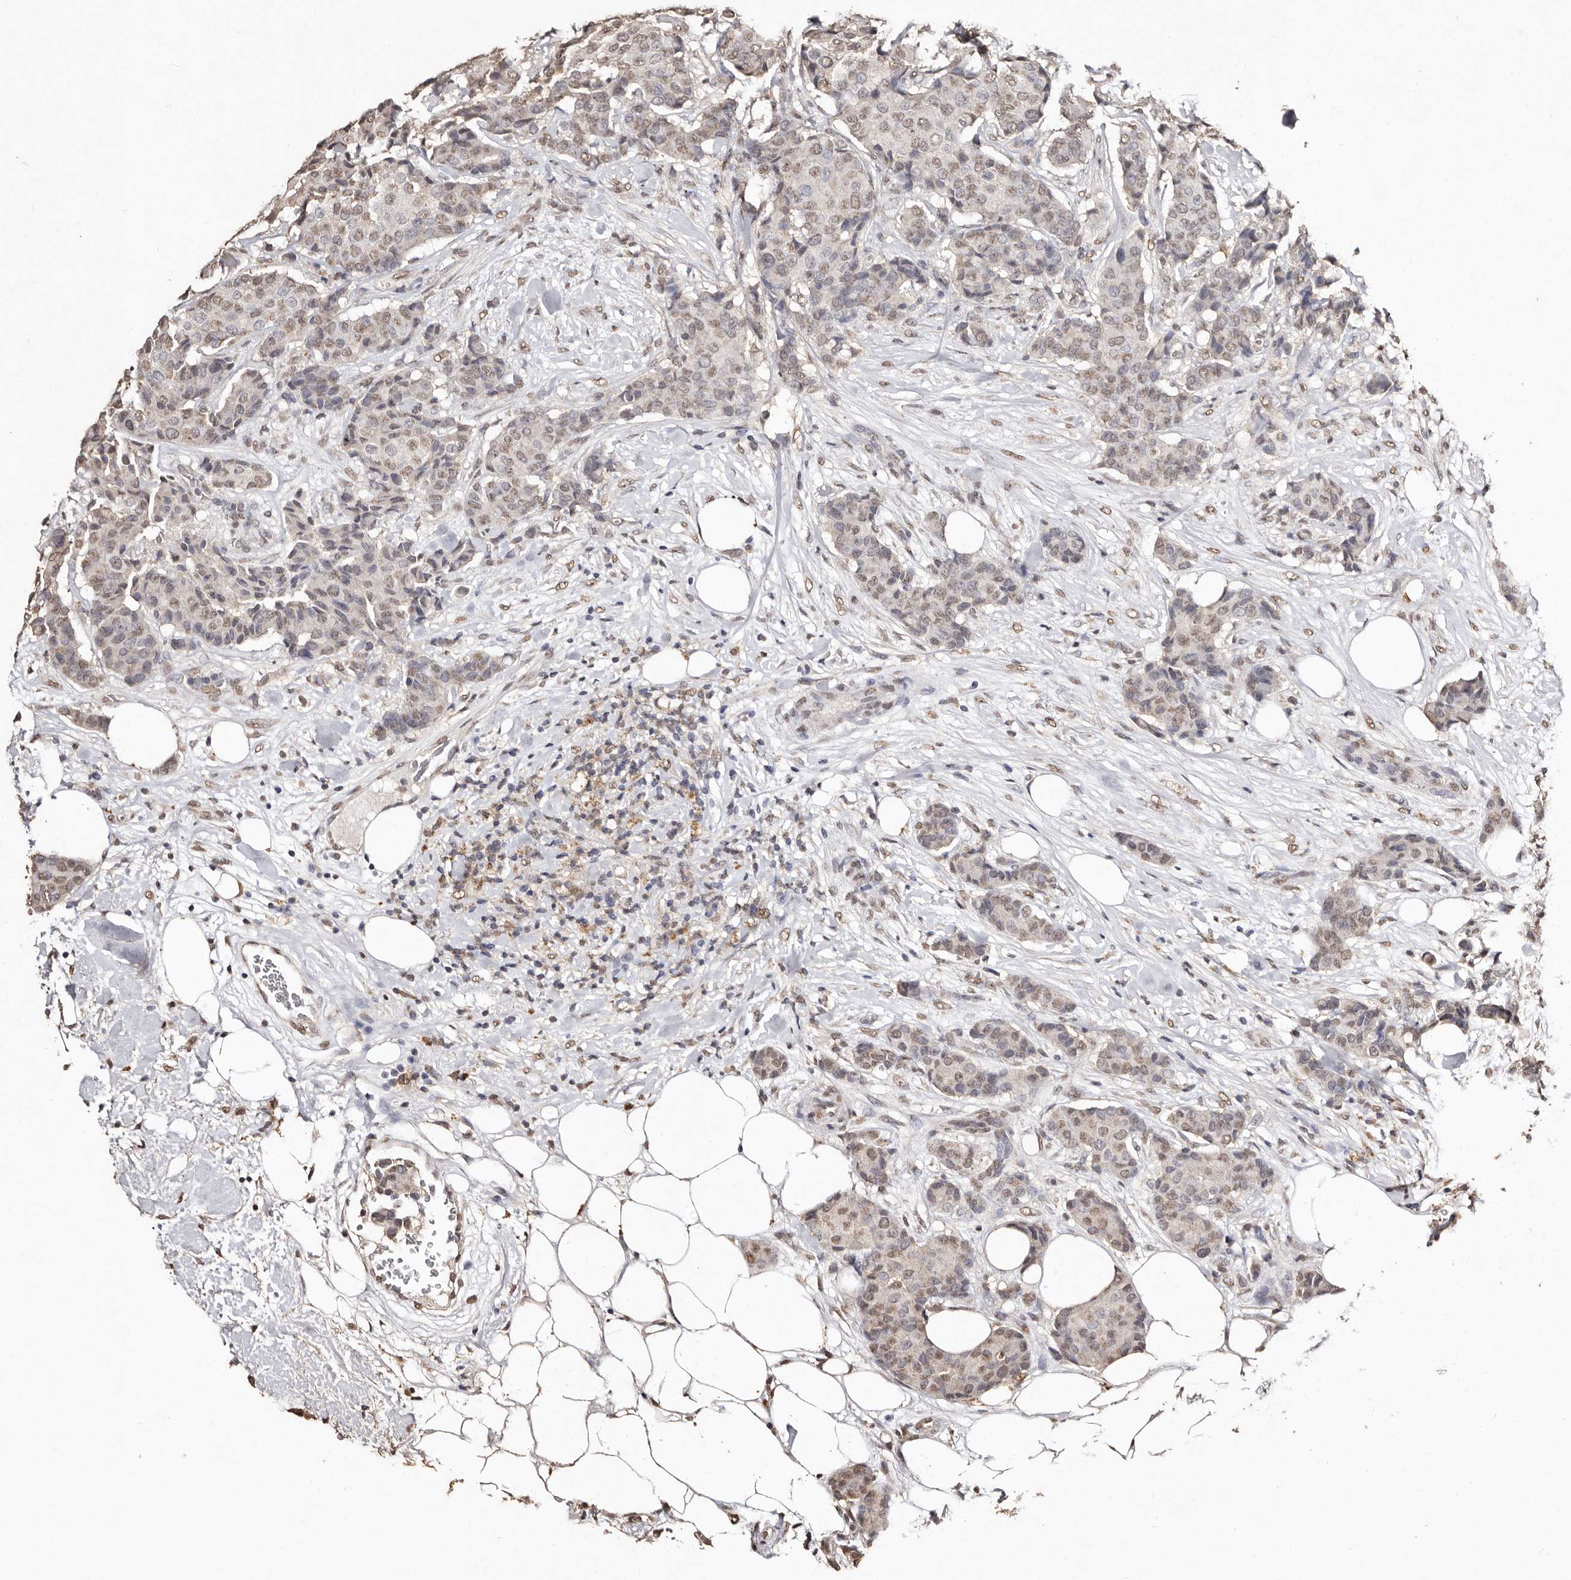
{"staining": {"intensity": "moderate", "quantity": ">75%", "location": "nuclear"}, "tissue": "breast cancer", "cell_type": "Tumor cells", "image_type": "cancer", "snomed": [{"axis": "morphology", "description": "Duct carcinoma"}, {"axis": "topography", "description": "Breast"}], "caption": "A high-resolution photomicrograph shows IHC staining of breast invasive ductal carcinoma, which demonstrates moderate nuclear expression in about >75% of tumor cells.", "gene": "ERBB4", "patient": {"sex": "female", "age": 75}}